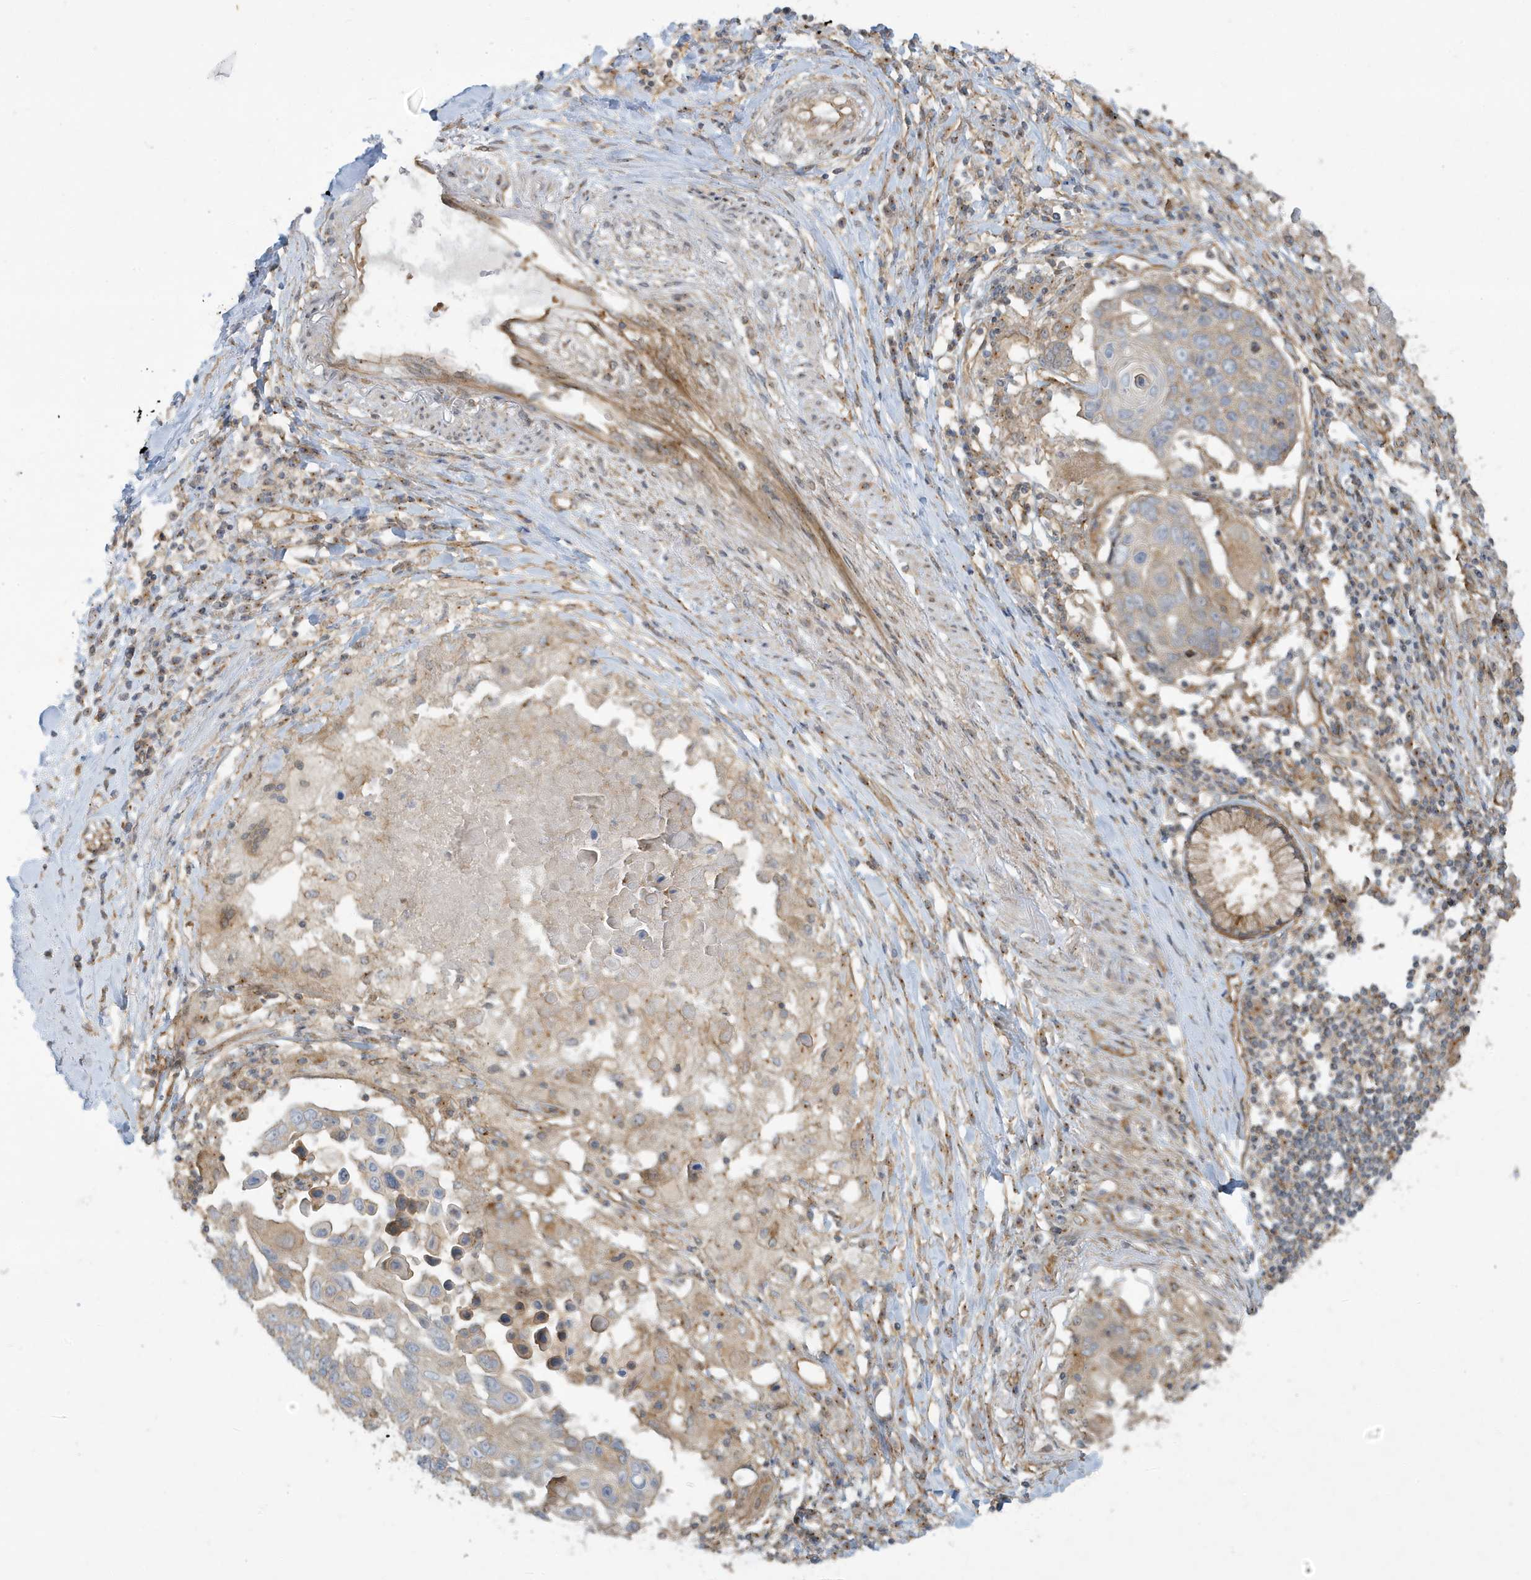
{"staining": {"intensity": "weak", "quantity": "25%-75%", "location": "cytoplasmic/membranous"}, "tissue": "lung cancer", "cell_type": "Tumor cells", "image_type": "cancer", "snomed": [{"axis": "morphology", "description": "Squamous cell carcinoma, NOS"}, {"axis": "topography", "description": "Lung"}], "caption": "This is a photomicrograph of immunohistochemistry staining of lung cancer, which shows weak expression in the cytoplasmic/membranous of tumor cells.", "gene": "ATP23", "patient": {"sex": "male", "age": 66}}